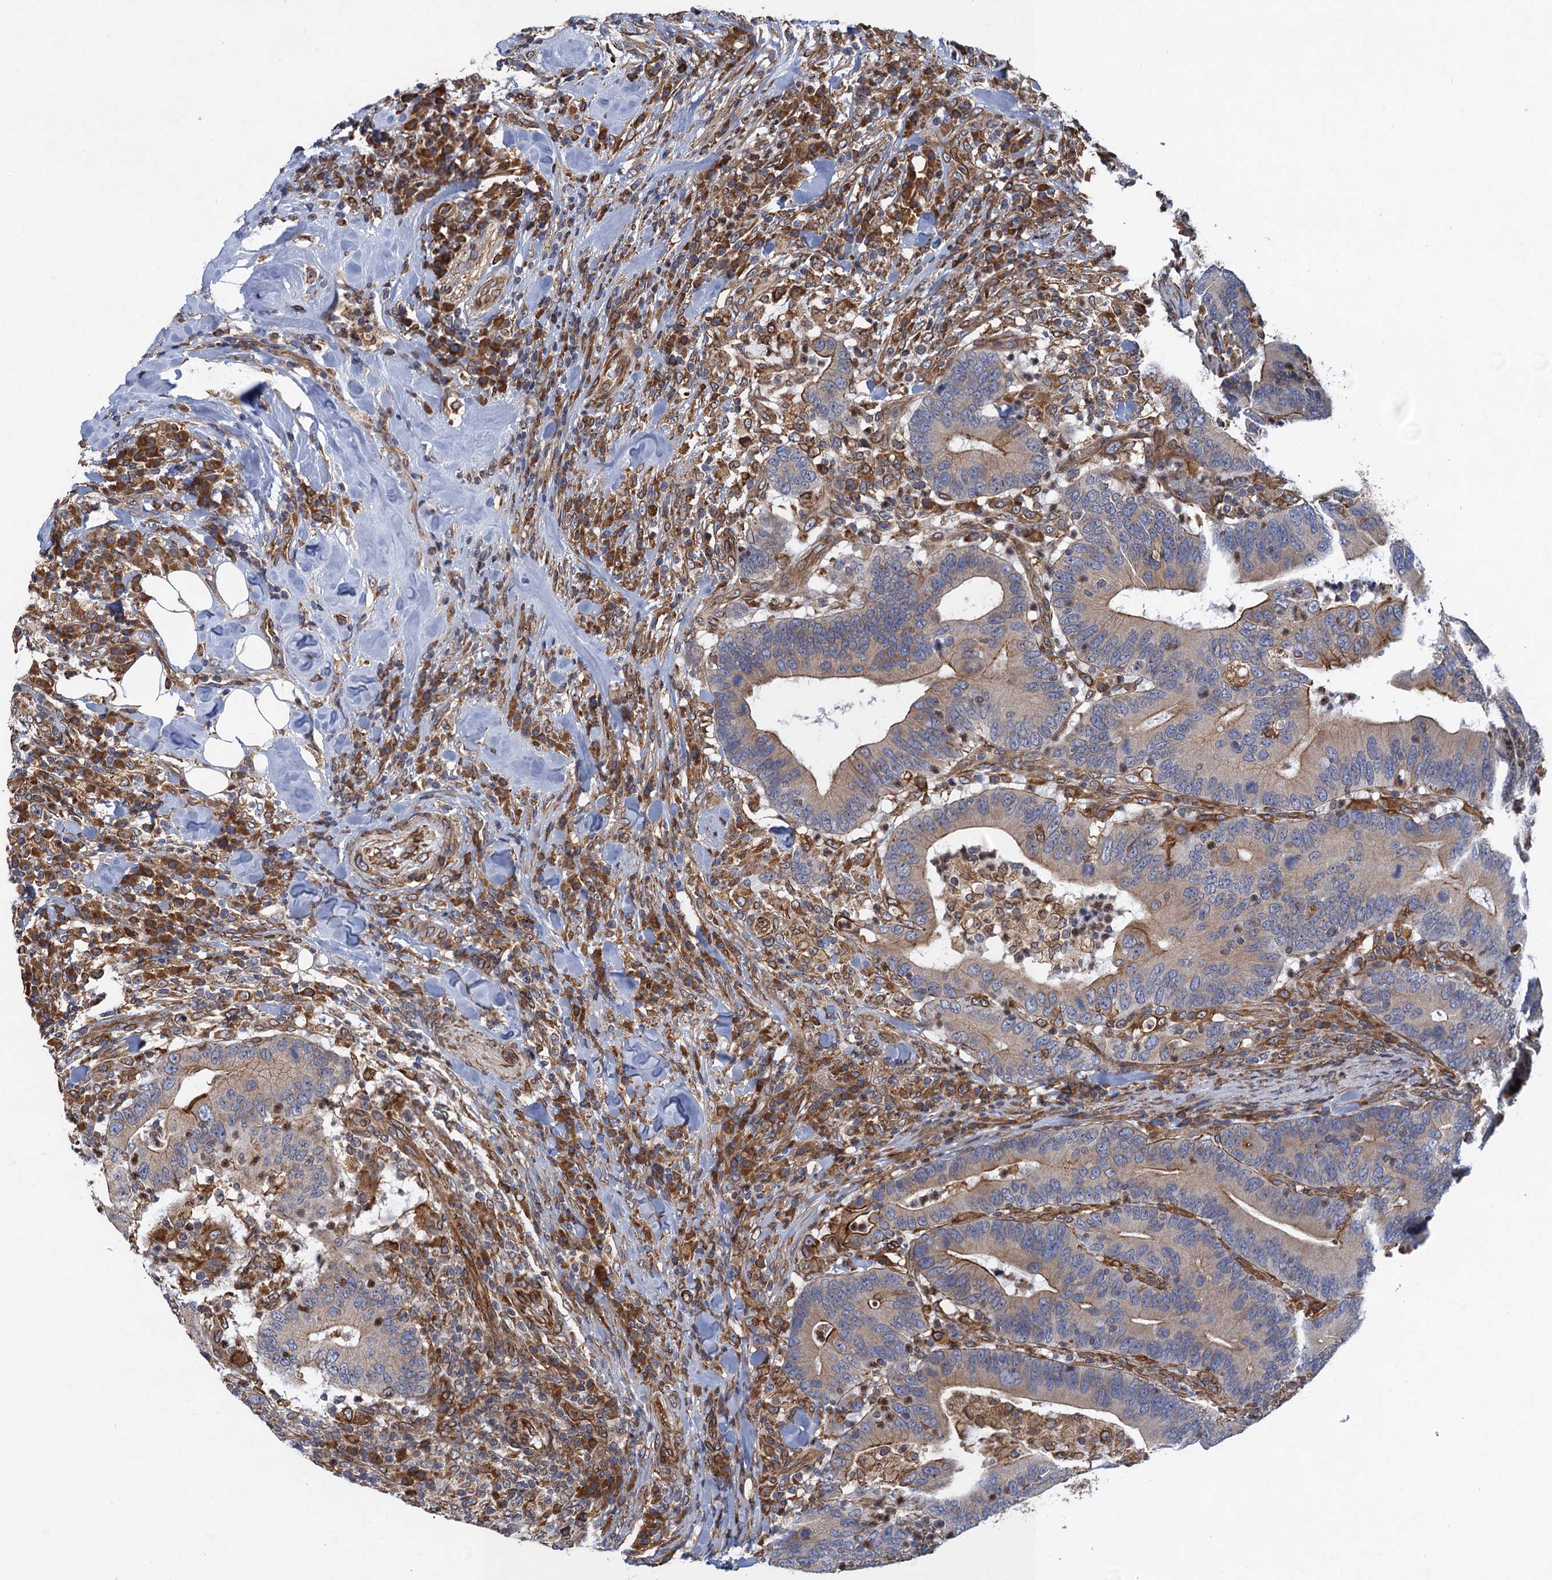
{"staining": {"intensity": "moderate", "quantity": "<25%", "location": "cytoplasmic/membranous"}, "tissue": "colorectal cancer", "cell_type": "Tumor cells", "image_type": "cancer", "snomed": [{"axis": "morphology", "description": "Adenocarcinoma, NOS"}, {"axis": "topography", "description": "Colon"}], "caption": "Colorectal adenocarcinoma tissue displays moderate cytoplasmic/membranous staining in about <25% of tumor cells", "gene": "ARMC5", "patient": {"sex": "female", "age": 66}}